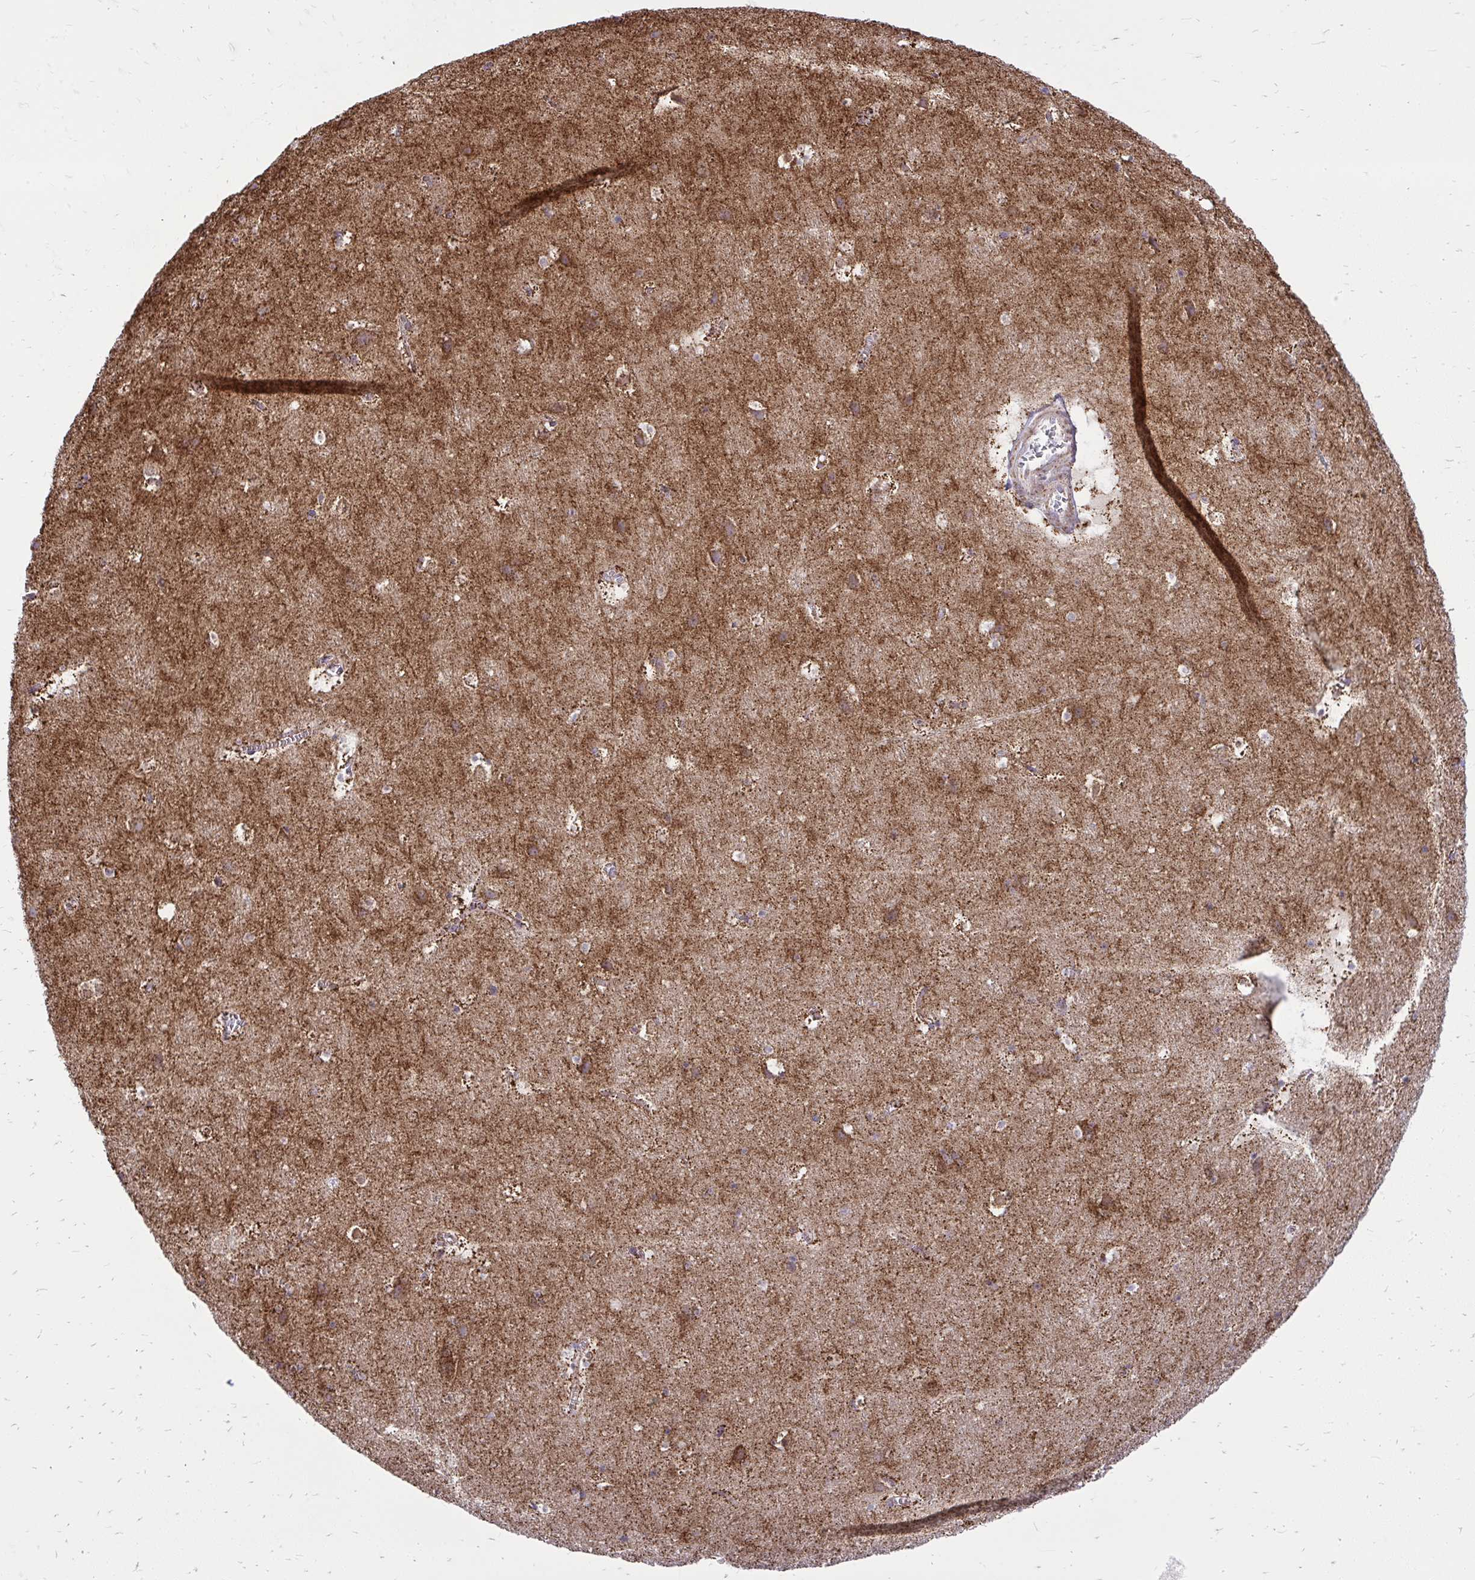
{"staining": {"intensity": "negative", "quantity": "none", "location": "none"}, "tissue": "cerebral cortex", "cell_type": "Endothelial cells", "image_type": "normal", "snomed": [{"axis": "morphology", "description": "Normal tissue, NOS"}, {"axis": "topography", "description": "Cerebral cortex"}], "caption": "This is a image of immunohistochemistry (IHC) staining of benign cerebral cortex, which shows no positivity in endothelial cells.", "gene": "SPTBN2", "patient": {"sex": "female", "age": 42}}